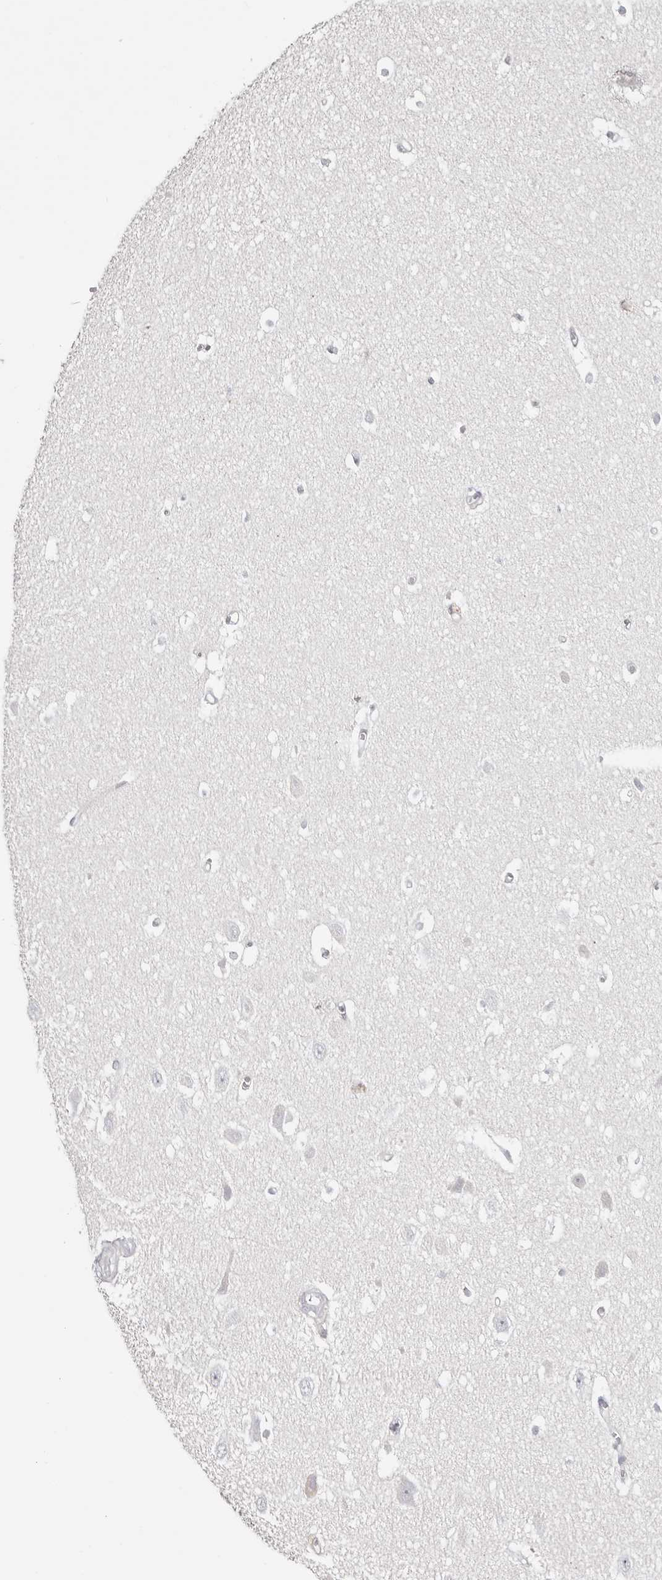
{"staining": {"intensity": "negative", "quantity": "none", "location": "none"}, "tissue": "hippocampus", "cell_type": "Glial cells", "image_type": "normal", "snomed": [{"axis": "morphology", "description": "Normal tissue, NOS"}, {"axis": "topography", "description": "Hippocampus"}], "caption": "Immunohistochemical staining of benign human hippocampus demonstrates no significant expression in glial cells.", "gene": "AKNAD1", "patient": {"sex": "female", "age": 64}}